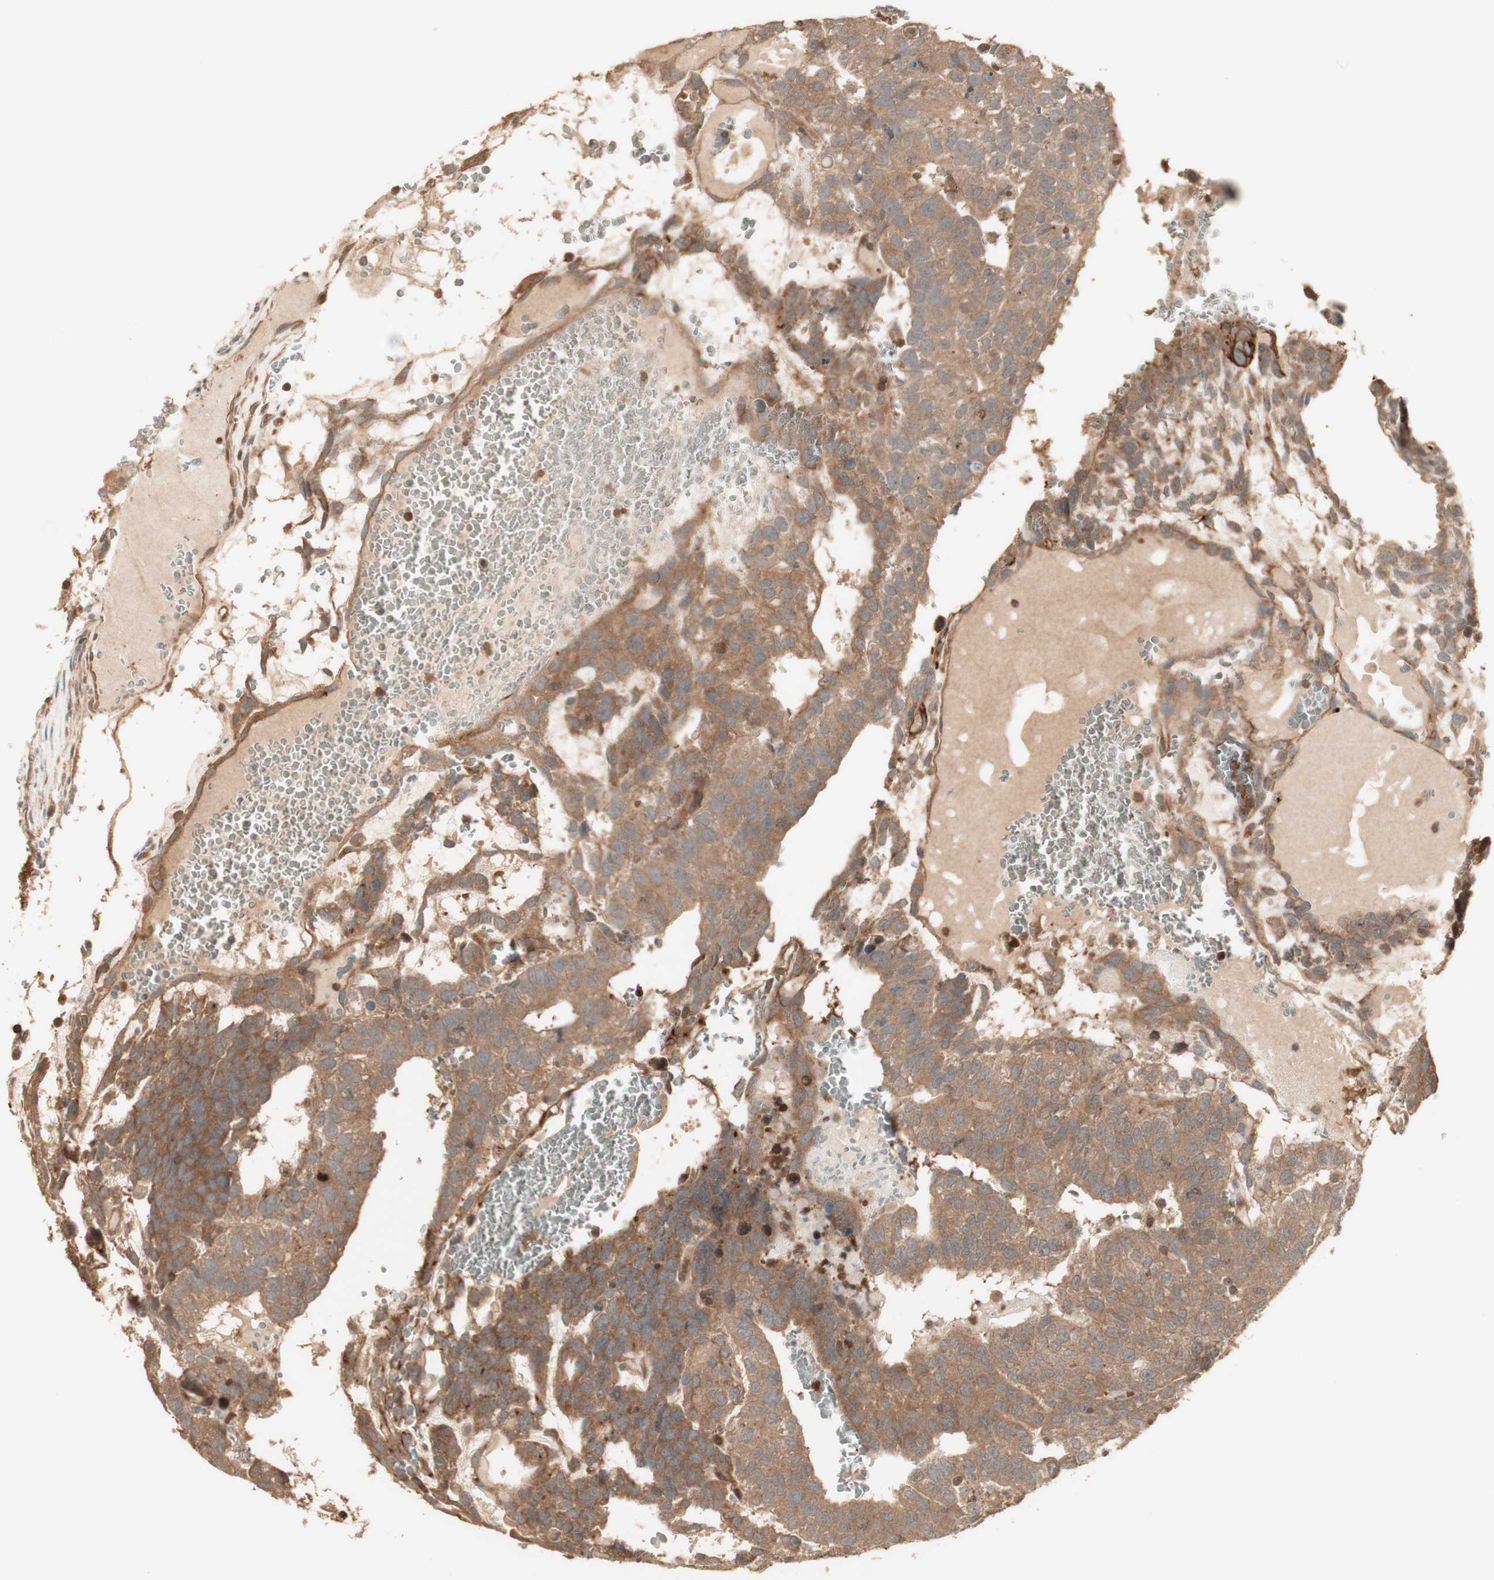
{"staining": {"intensity": "moderate", "quantity": ">75%", "location": "cytoplasmic/membranous"}, "tissue": "testis cancer", "cell_type": "Tumor cells", "image_type": "cancer", "snomed": [{"axis": "morphology", "description": "Seminoma, NOS"}, {"axis": "morphology", "description": "Carcinoma, Embryonal, NOS"}, {"axis": "topography", "description": "Testis"}], "caption": "Brown immunohistochemical staining in human seminoma (testis) exhibits moderate cytoplasmic/membranous positivity in approximately >75% of tumor cells.", "gene": "YWHAB", "patient": {"sex": "male", "age": 52}}